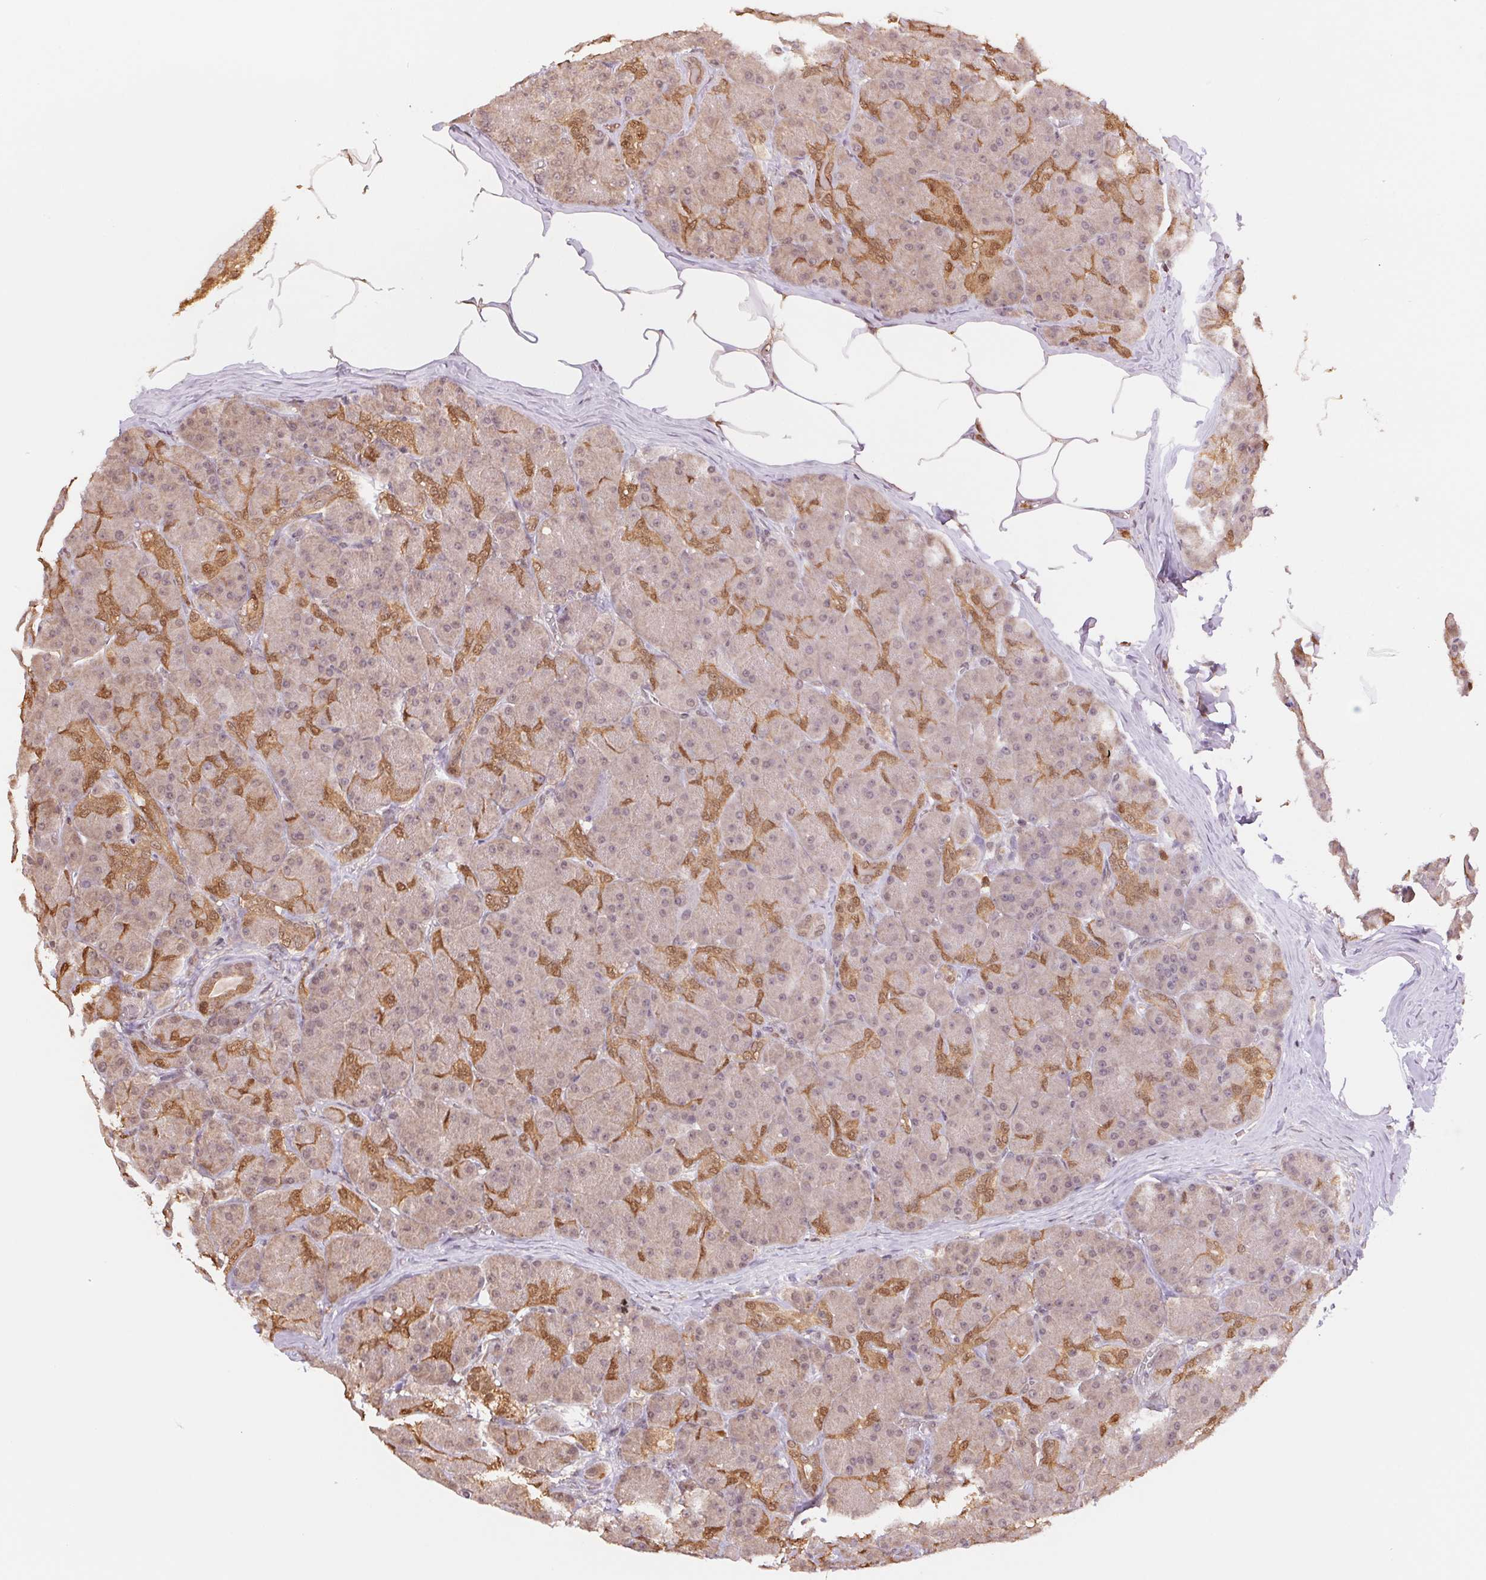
{"staining": {"intensity": "moderate", "quantity": "25%-75%", "location": "cytoplasmic/membranous,nuclear"}, "tissue": "pancreas", "cell_type": "Exocrine glandular cells", "image_type": "normal", "snomed": [{"axis": "morphology", "description": "Normal tissue, NOS"}, {"axis": "topography", "description": "Pancreas"}], "caption": "Brown immunohistochemical staining in benign human pancreas shows moderate cytoplasmic/membranous,nuclear expression in approximately 25%-75% of exocrine glandular cells.", "gene": "CDC123", "patient": {"sex": "male", "age": 57}}